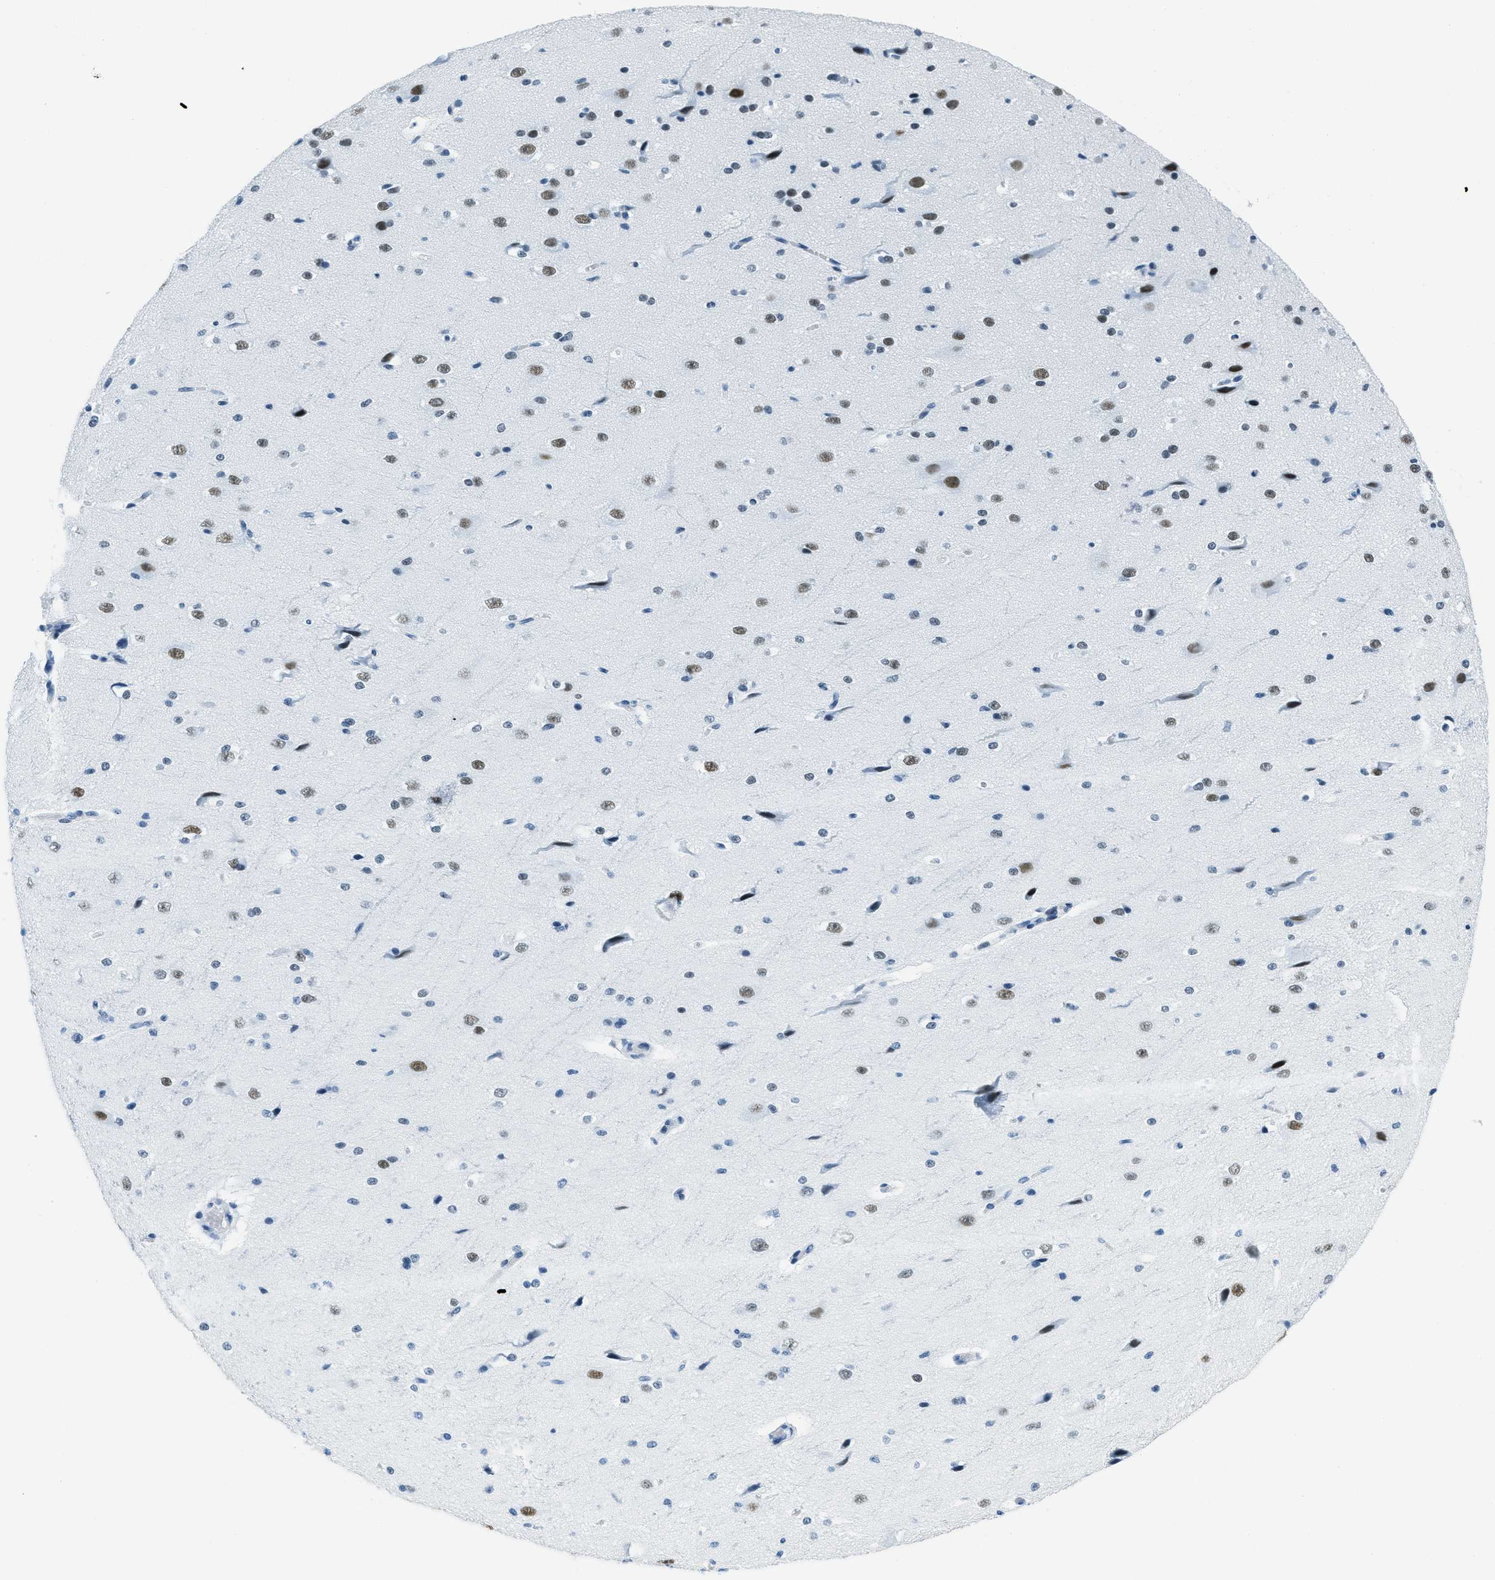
{"staining": {"intensity": "negative", "quantity": "none", "location": "none"}, "tissue": "cerebral cortex", "cell_type": "Endothelial cells", "image_type": "normal", "snomed": [{"axis": "morphology", "description": "Normal tissue, NOS"}, {"axis": "morphology", "description": "Developmental malformation"}, {"axis": "topography", "description": "Cerebral cortex"}], "caption": "This is an immunohistochemistry micrograph of unremarkable human cerebral cortex. There is no positivity in endothelial cells.", "gene": "PLA2G2A", "patient": {"sex": "female", "age": 30}}